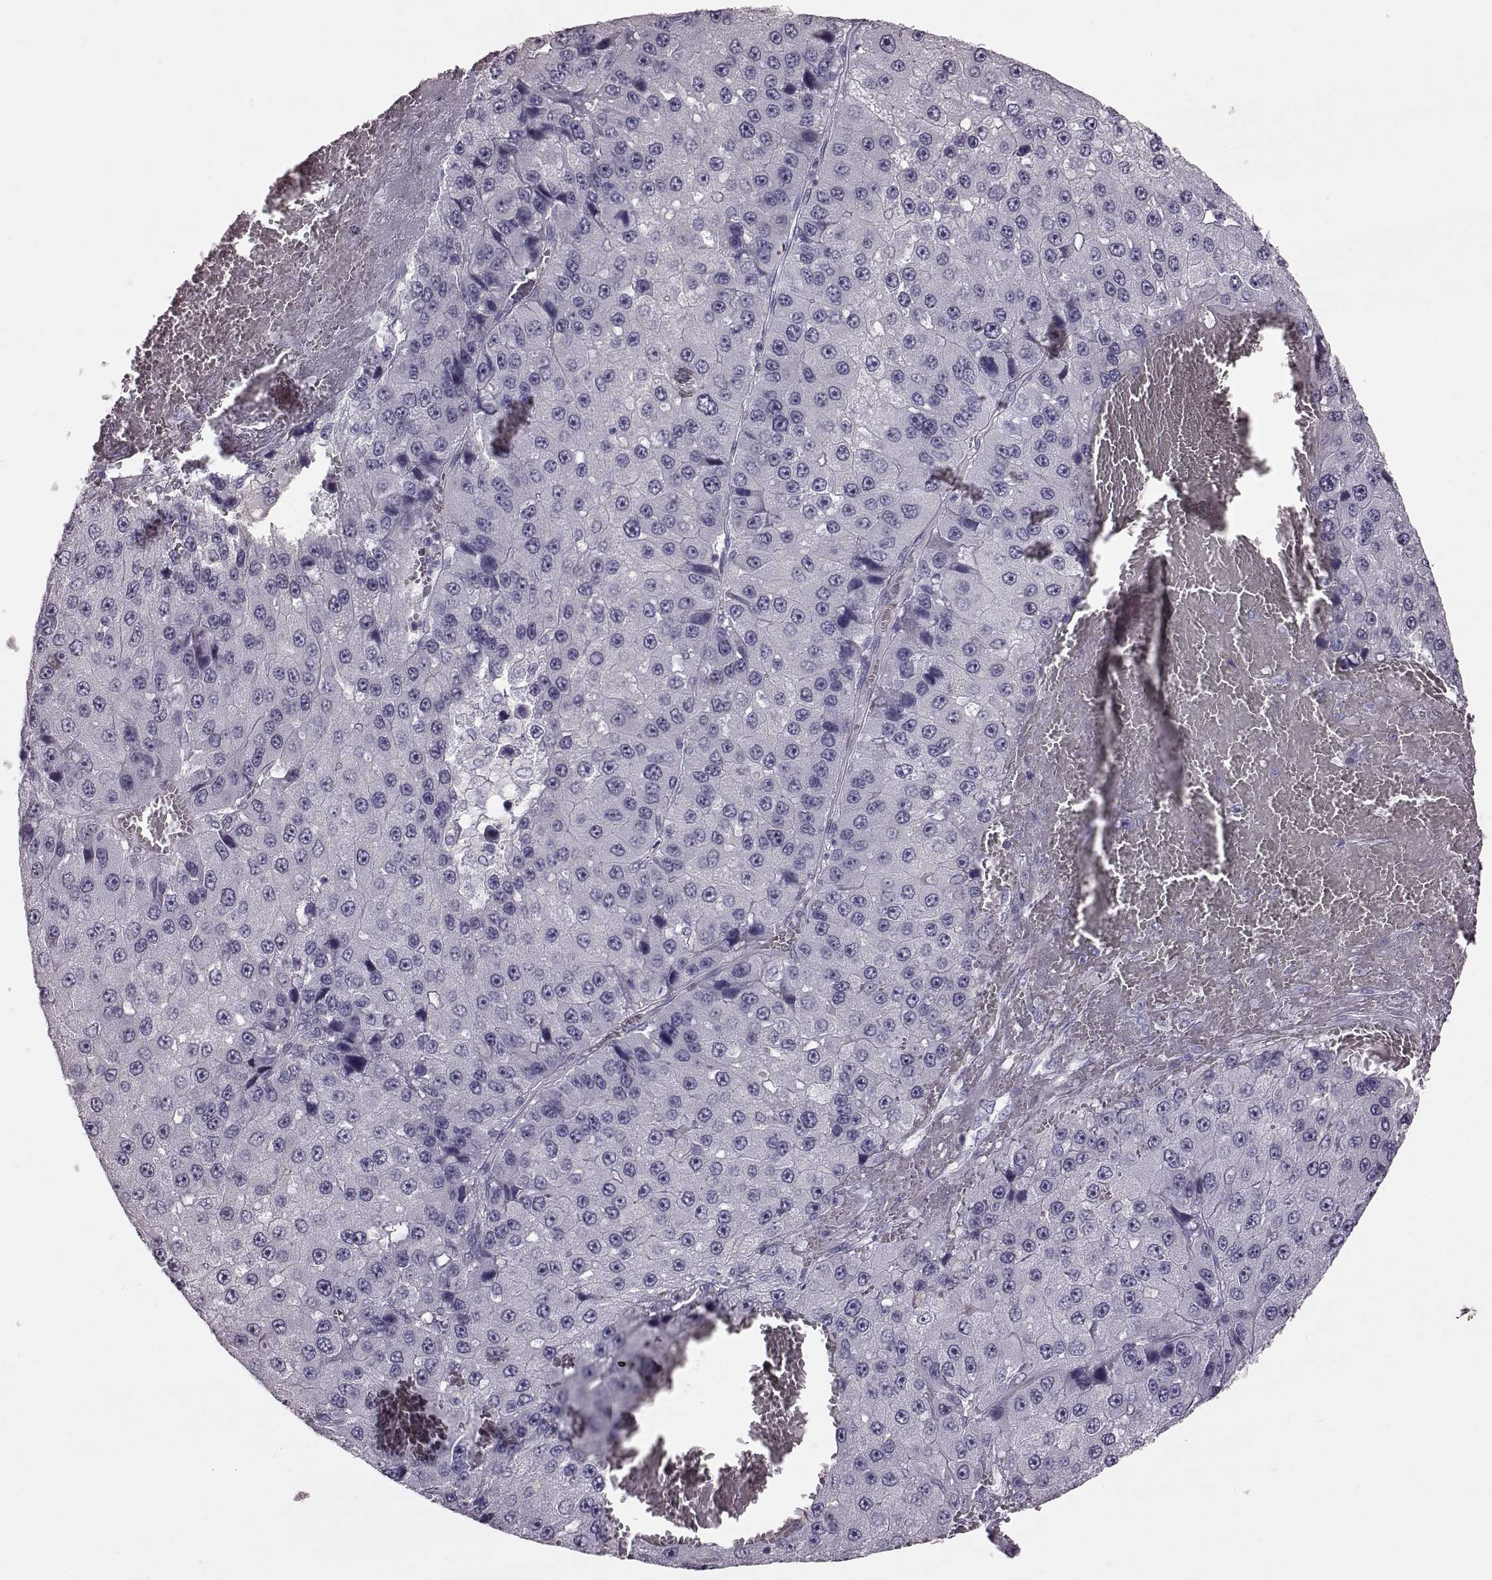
{"staining": {"intensity": "negative", "quantity": "none", "location": "none"}, "tissue": "liver cancer", "cell_type": "Tumor cells", "image_type": "cancer", "snomed": [{"axis": "morphology", "description": "Carcinoma, Hepatocellular, NOS"}, {"axis": "topography", "description": "Liver"}], "caption": "An immunohistochemistry micrograph of hepatocellular carcinoma (liver) is shown. There is no staining in tumor cells of hepatocellular carcinoma (liver). (DAB IHC with hematoxylin counter stain).", "gene": "CRYBA2", "patient": {"sex": "female", "age": 73}}